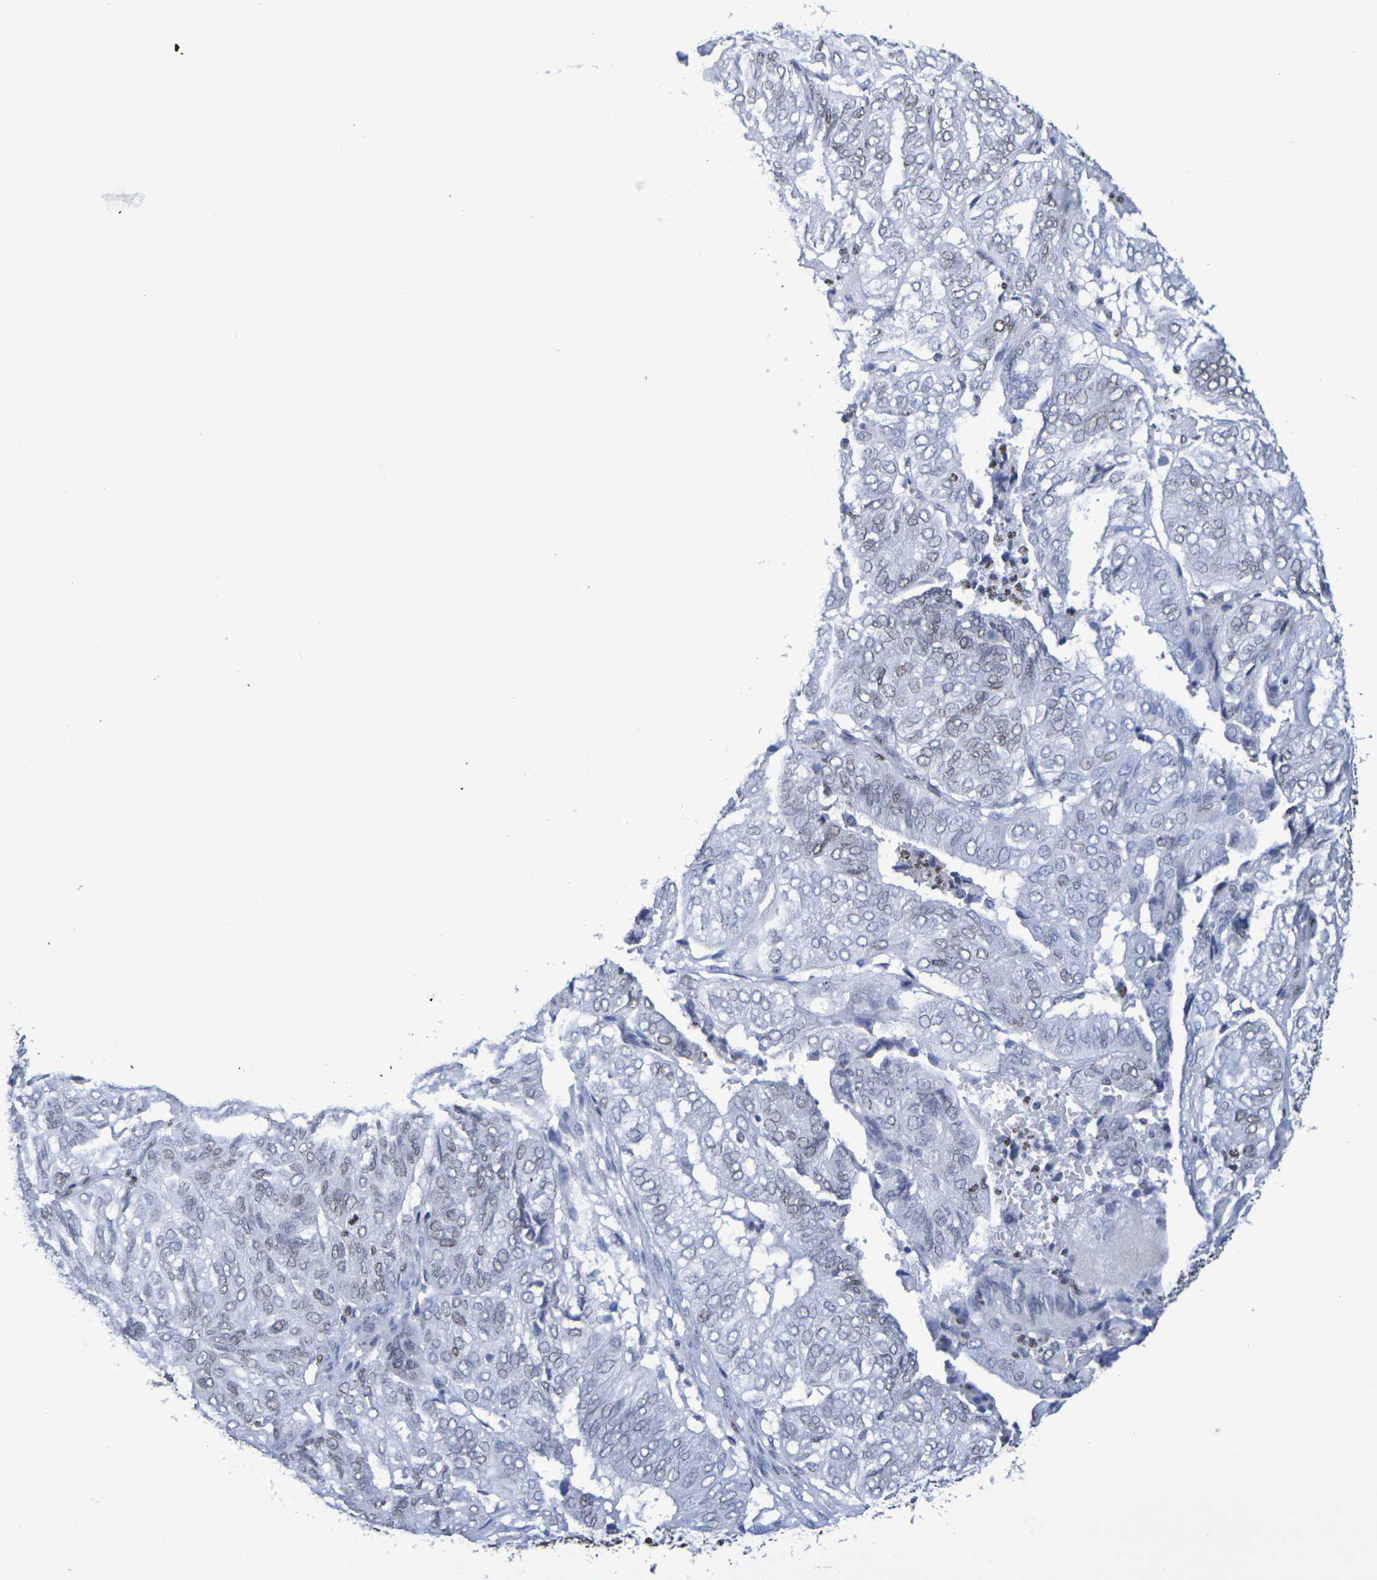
{"staining": {"intensity": "weak", "quantity": "<25%", "location": "nuclear"}, "tissue": "endometrial cancer", "cell_type": "Tumor cells", "image_type": "cancer", "snomed": [{"axis": "morphology", "description": "Adenocarcinoma, NOS"}, {"axis": "topography", "description": "Uterus"}], "caption": "A high-resolution image shows immunohistochemistry (IHC) staining of endometrial cancer (adenocarcinoma), which demonstrates no significant expression in tumor cells.", "gene": "H1-5", "patient": {"sex": "female", "age": 60}}